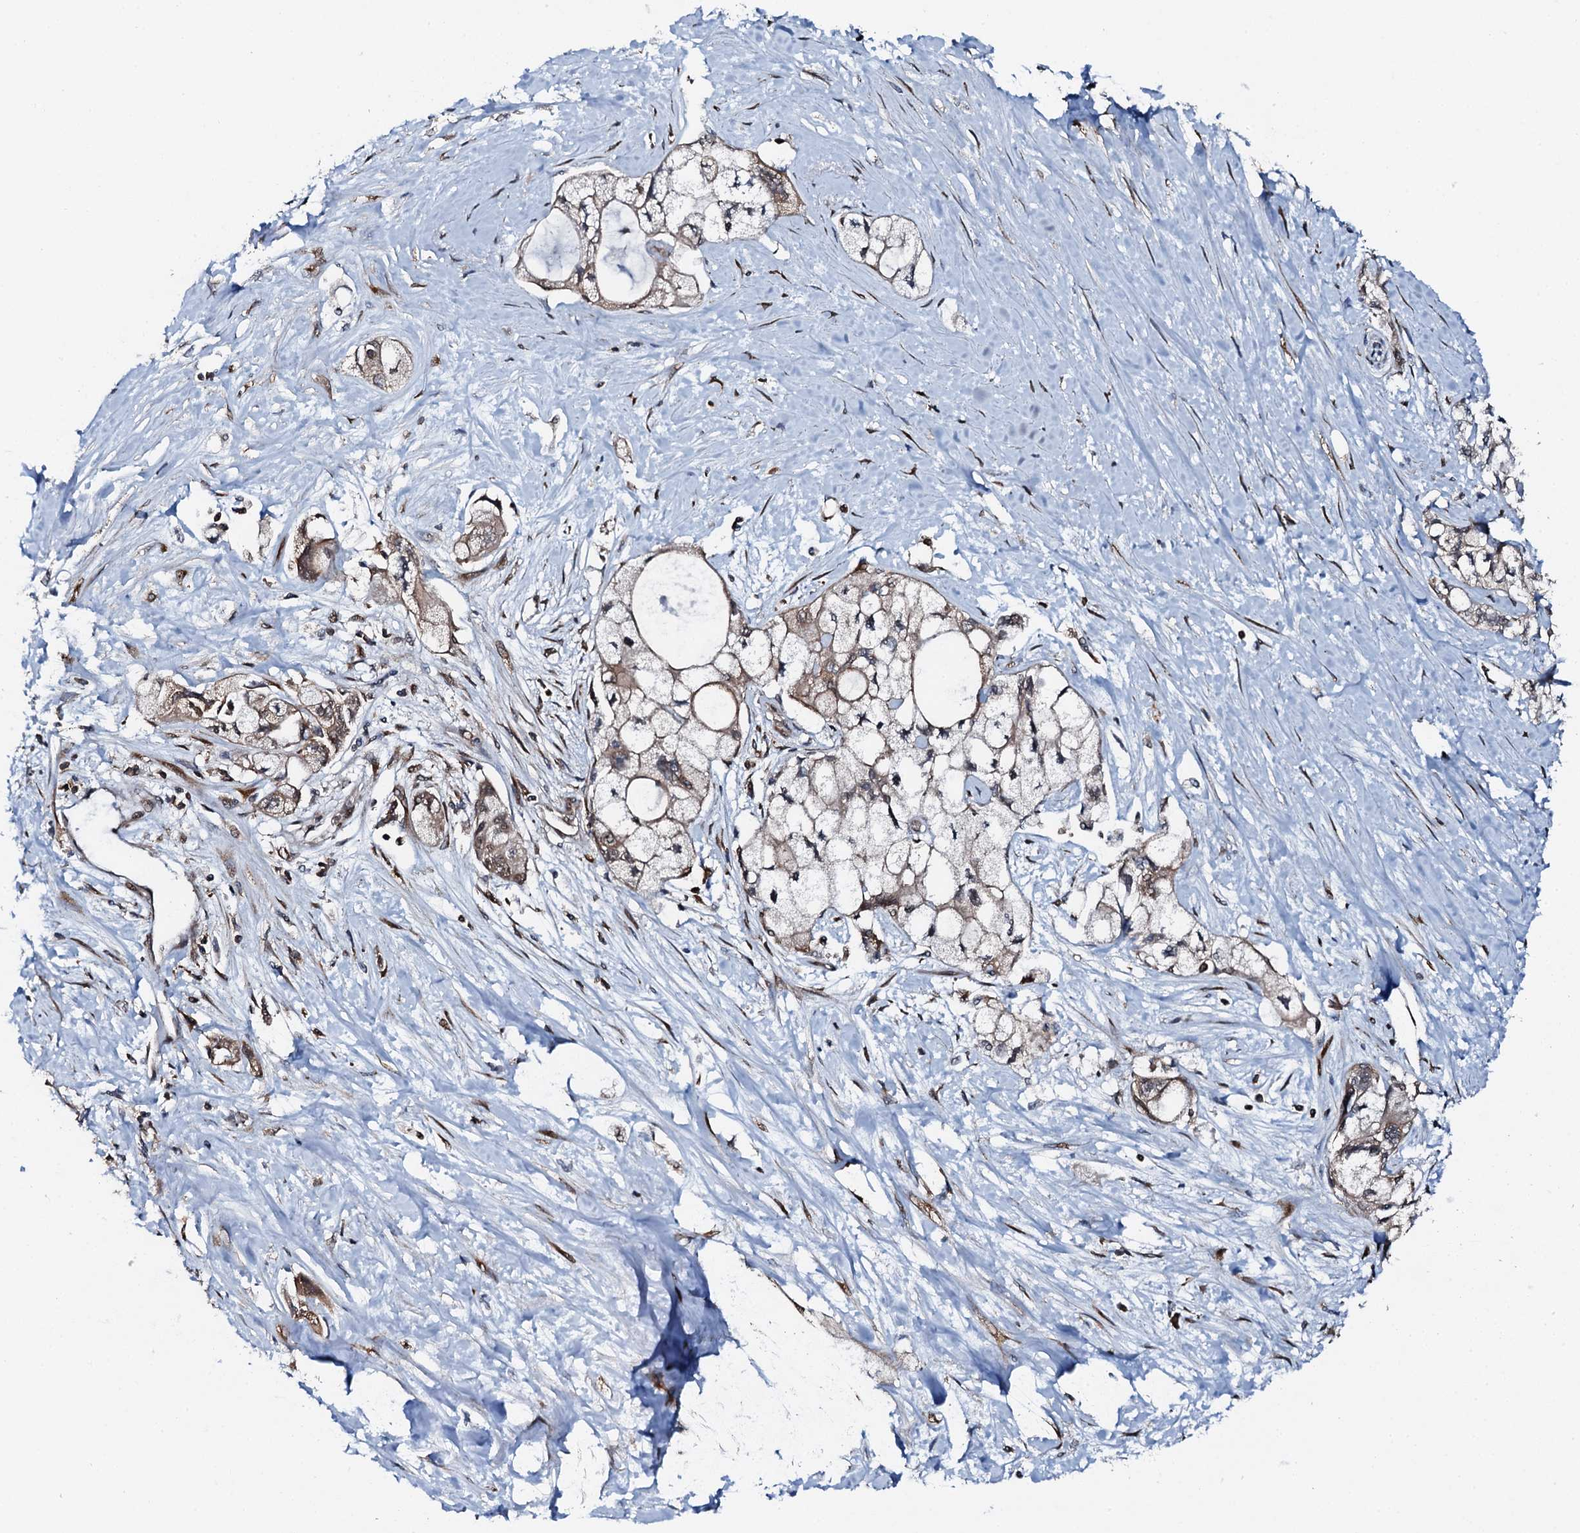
{"staining": {"intensity": "moderate", "quantity": ">75%", "location": "cytoplasmic/membranous"}, "tissue": "pancreatic cancer", "cell_type": "Tumor cells", "image_type": "cancer", "snomed": [{"axis": "morphology", "description": "Adenocarcinoma, NOS"}, {"axis": "topography", "description": "Pancreas"}], "caption": "Tumor cells demonstrate medium levels of moderate cytoplasmic/membranous staining in approximately >75% of cells in human adenocarcinoma (pancreatic).", "gene": "EDC4", "patient": {"sex": "male", "age": 70}}